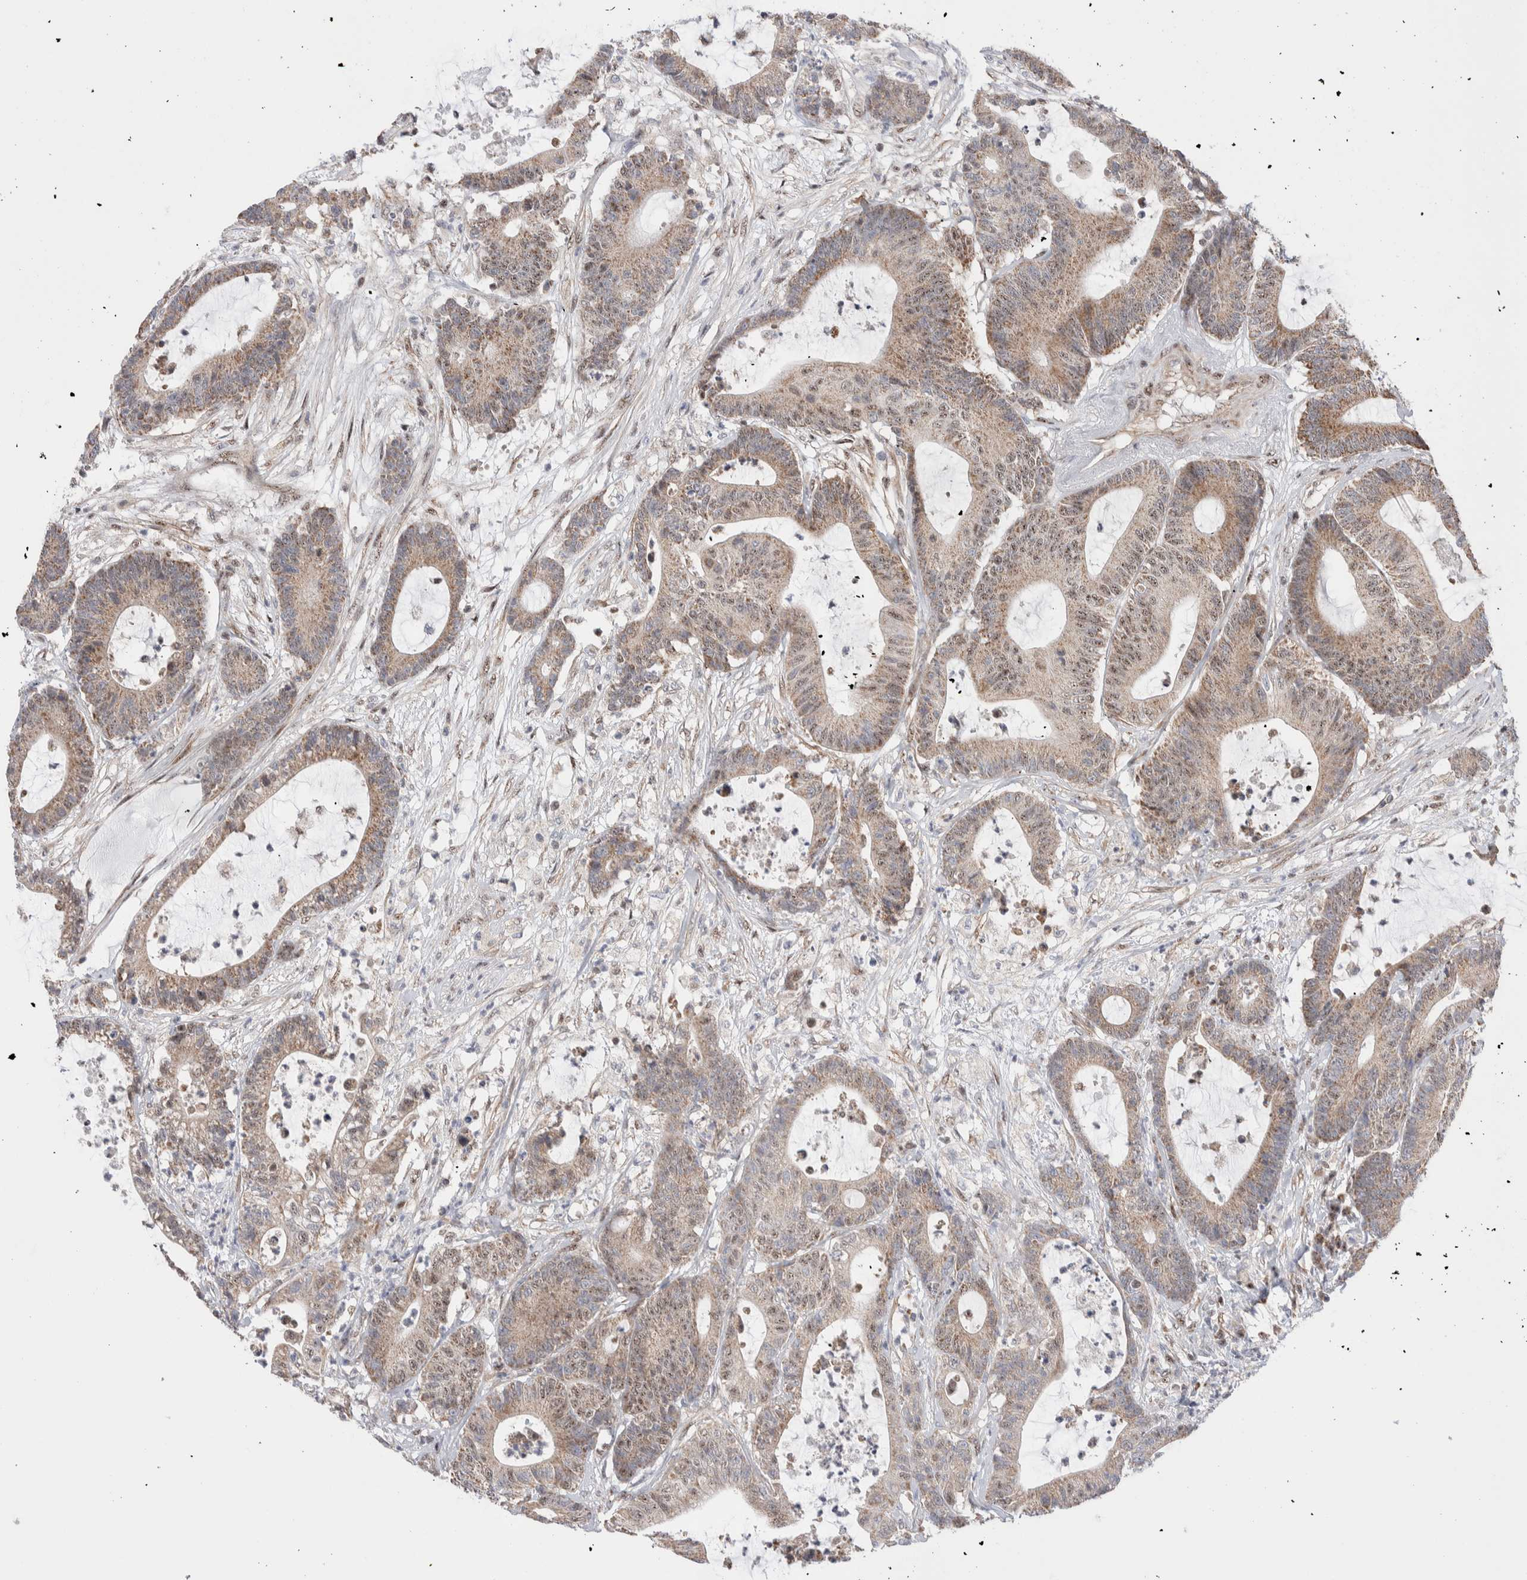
{"staining": {"intensity": "weak", "quantity": ">75%", "location": "cytoplasmic/membranous,nuclear"}, "tissue": "colorectal cancer", "cell_type": "Tumor cells", "image_type": "cancer", "snomed": [{"axis": "morphology", "description": "Adenocarcinoma, NOS"}, {"axis": "topography", "description": "Colon"}], "caption": "Immunohistochemical staining of human colorectal adenocarcinoma demonstrates weak cytoplasmic/membranous and nuclear protein staining in approximately >75% of tumor cells.", "gene": "ZNF695", "patient": {"sex": "female", "age": 84}}